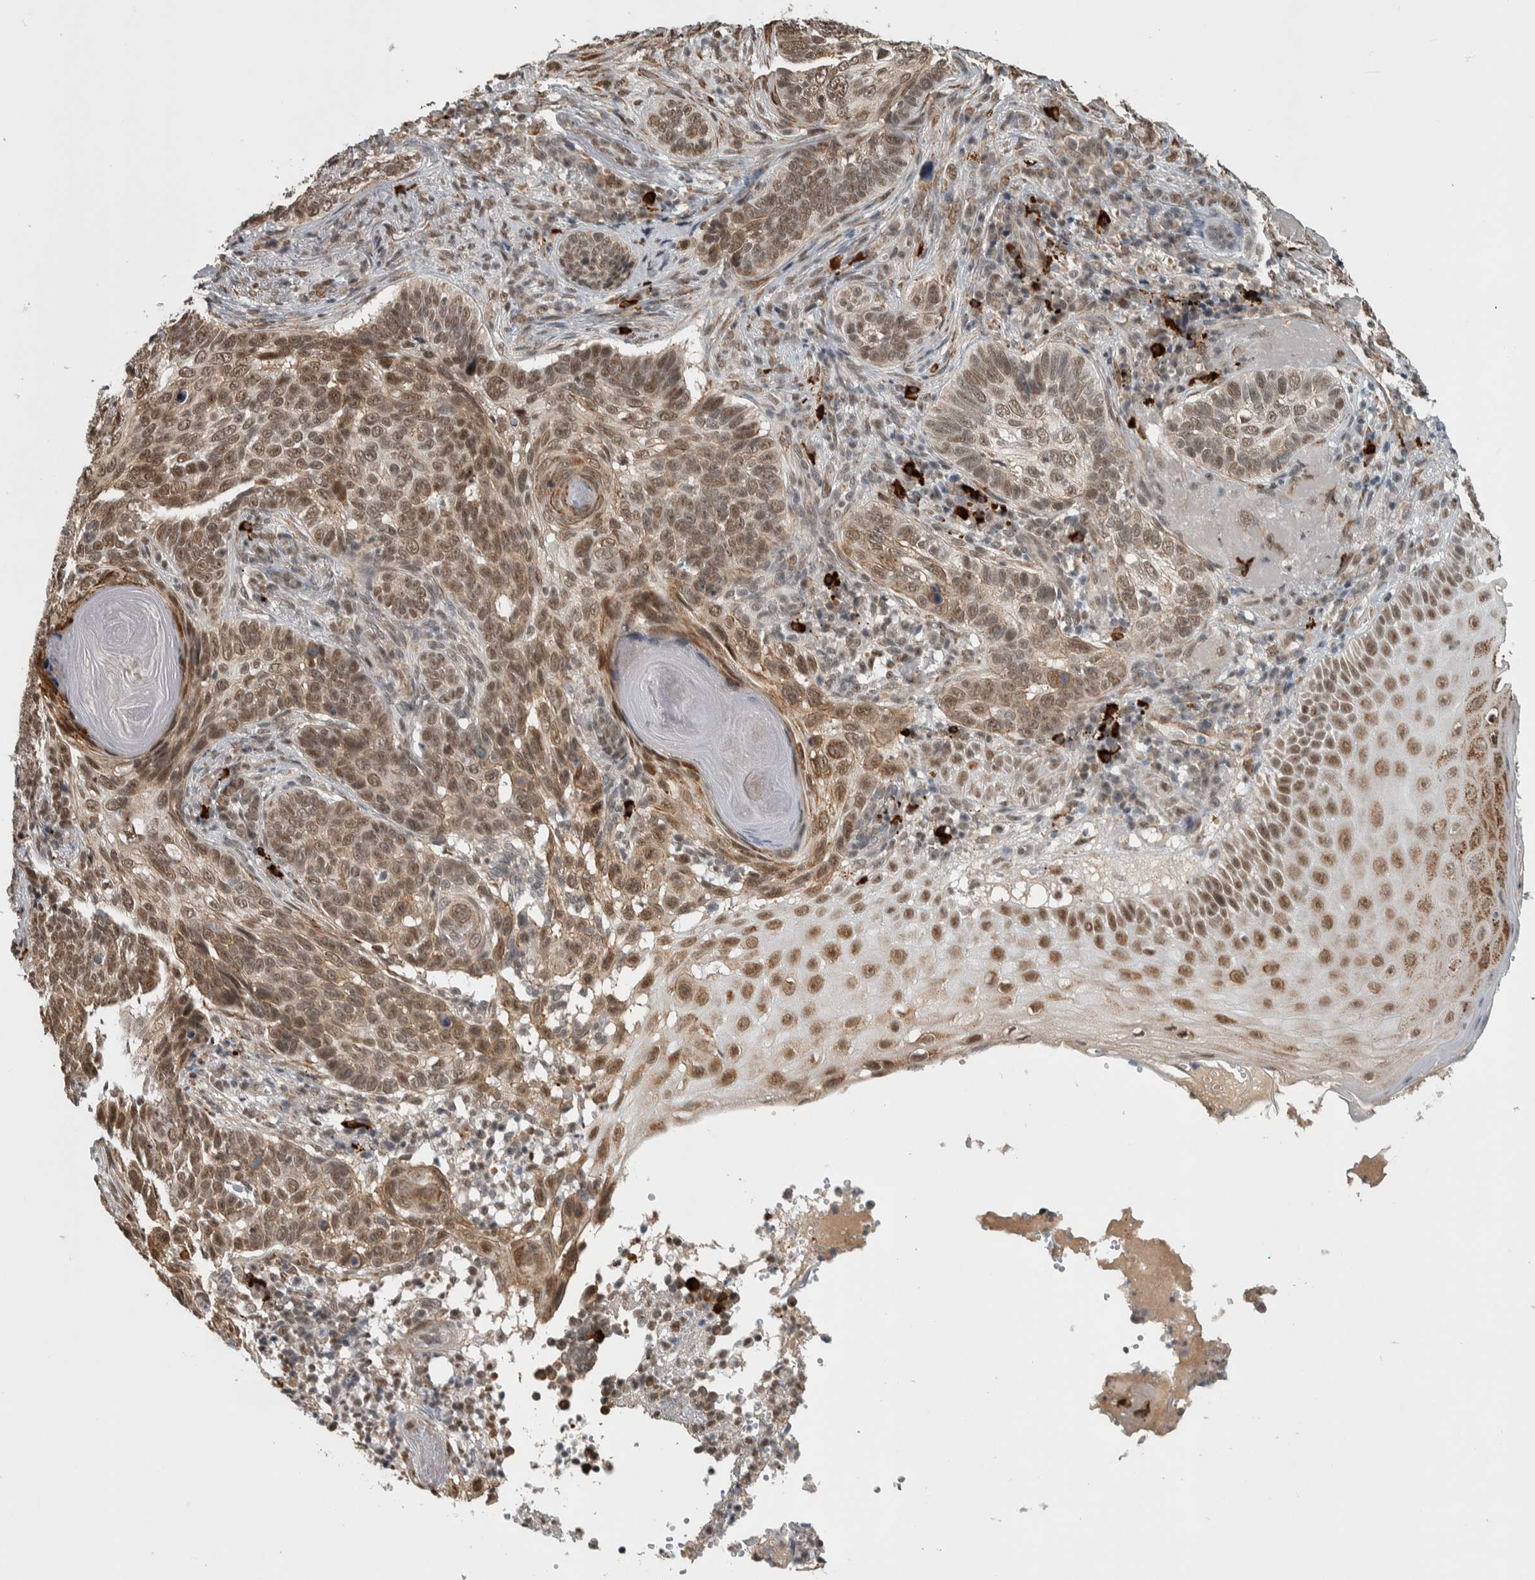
{"staining": {"intensity": "moderate", "quantity": ">75%", "location": "nuclear"}, "tissue": "skin cancer", "cell_type": "Tumor cells", "image_type": "cancer", "snomed": [{"axis": "morphology", "description": "Basal cell carcinoma"}, {"axis": "topography", "description": "Skin"}], "caption": "Protein expression analysis of human basal cell carcinoma (skin) reveals moderate nuclear positivity in approximately >75% of tumor cells.", "gene": "DDX42", "patient": {"sex": "female", "age": 89}}